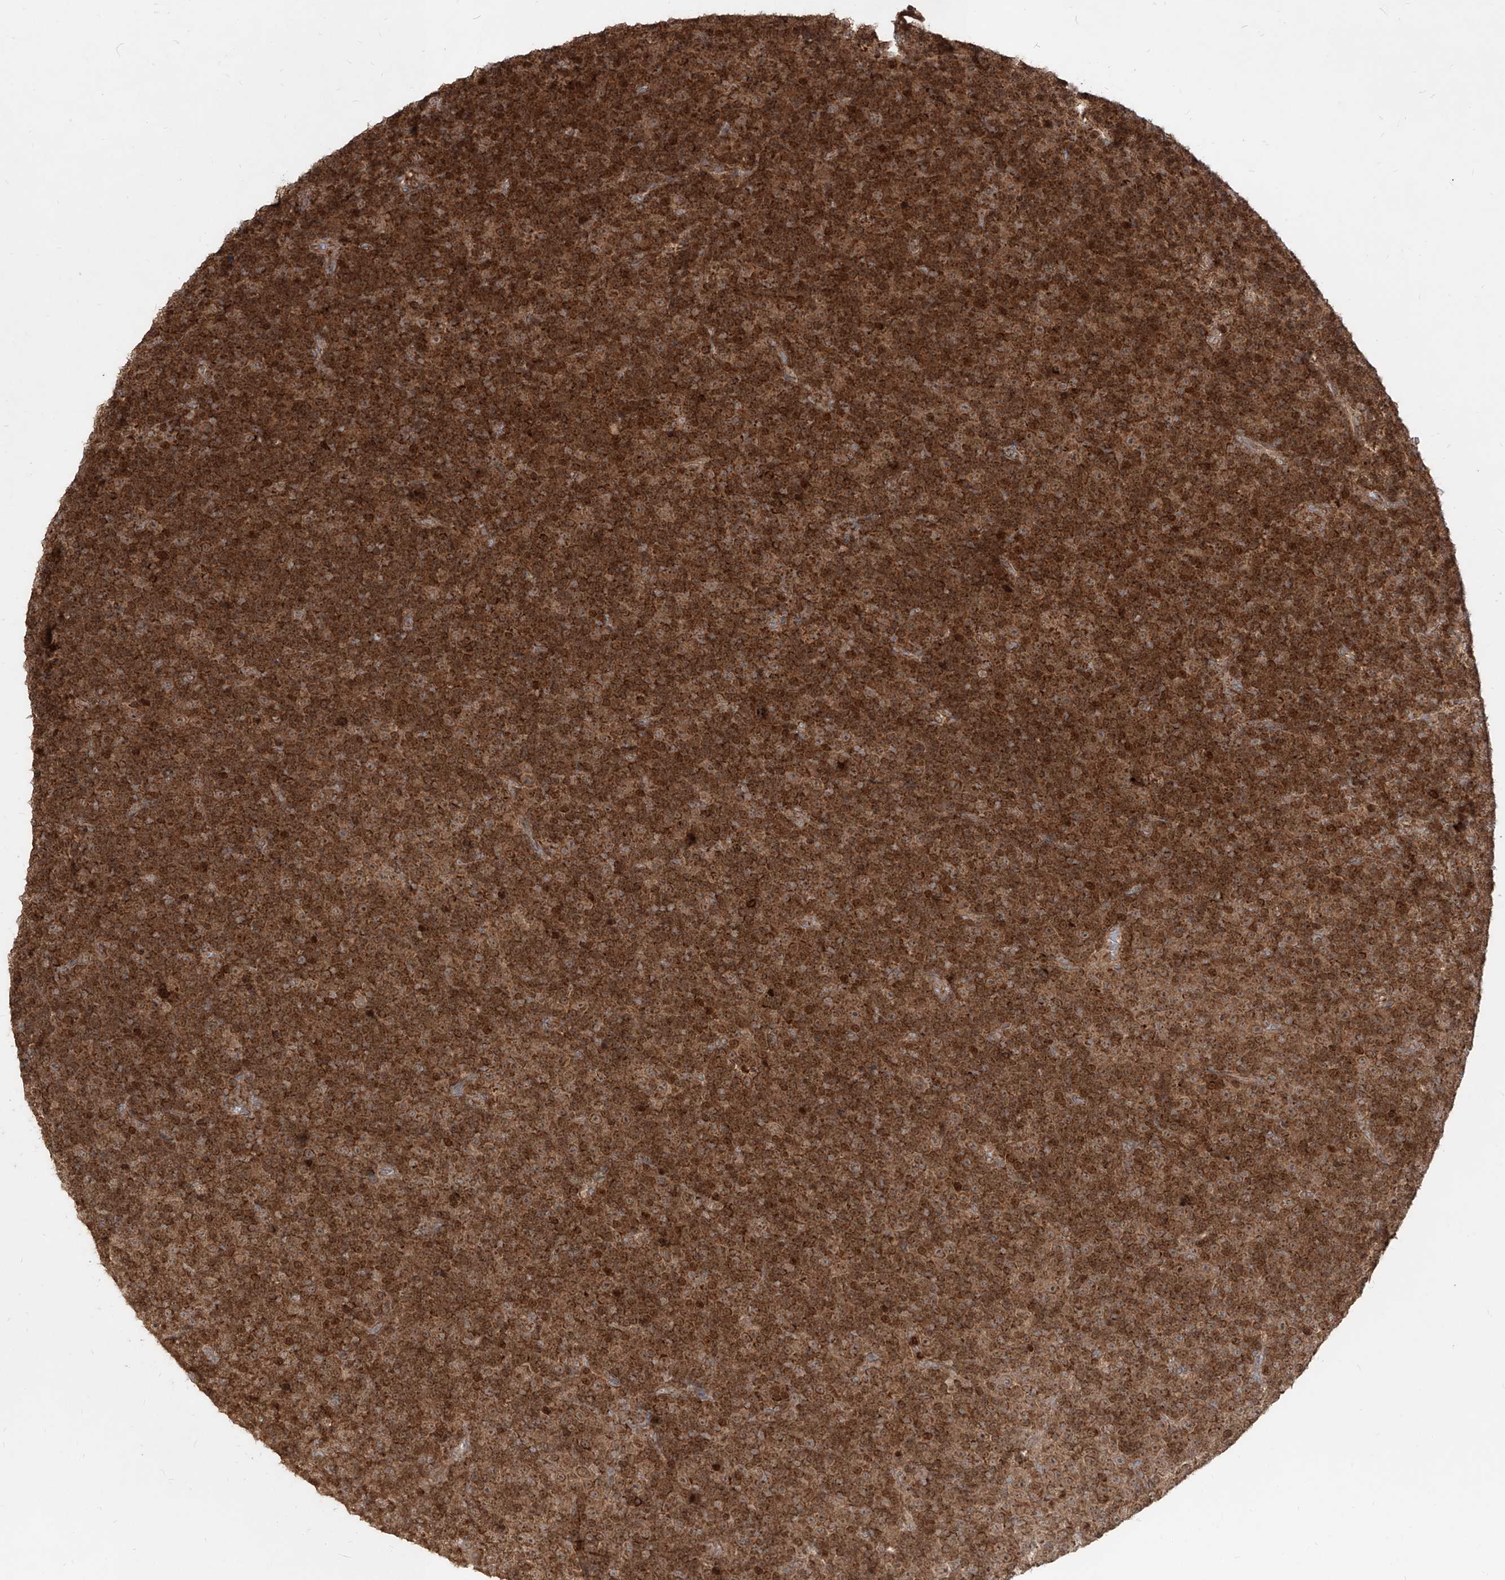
{"staining": {"intensity": "strong", "quantity": ">75%", "location": "cytoplasmic/membranous,nuclear"}, "tissue": "lymphoma", "cell_type": "Tumor cells", "image_type": "cancer", "snomed": [{"axis": "morphology", "description": "Malignant lymphoma, non-Hodgkin's type, Low grade"}, {"axis": "topography", "description": "Lymph node"}], "caption": "IHC staining of low-grade malignant lymphoma, non-Hodgkin's type, which reveals high levels of strong cytoplasmic/membranous and nuclear staining in approximately >75% of tumor cells indicating strong cytoplasmic/membranous and nuclear protein staining. The staining was performed using DAB (brown) for protein detection and nuclei were counterstained in hematoxylin (blue).", "gene": "AIM2", "patient": {"sex": "female", "age": 67}}